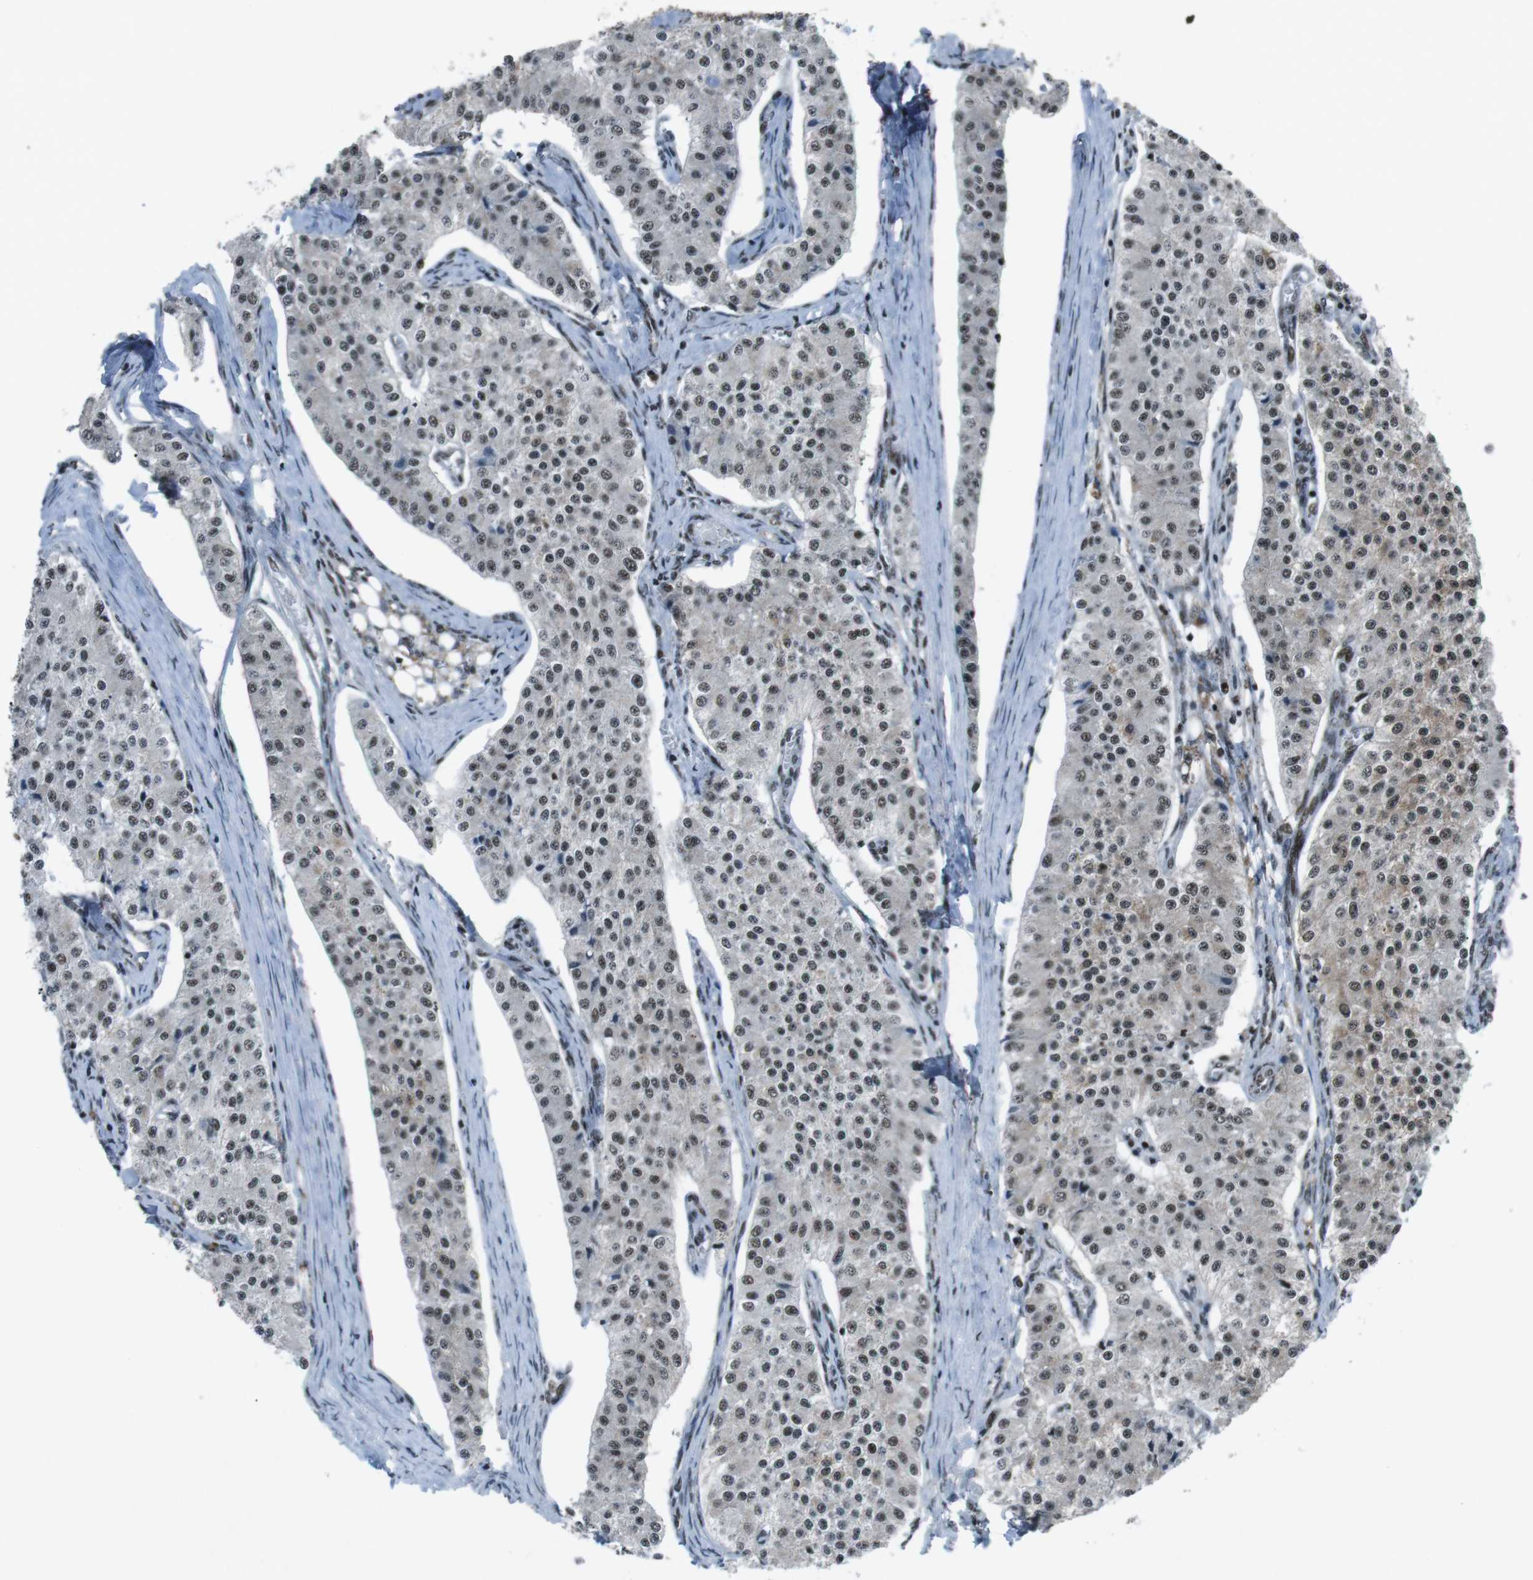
{"staining": {"intensity": "moderate", "quantity": ">75%", "location": "nuclear"}, "tissue": "carcinoid", "cell_type": "Tumor cells", "image_type": "cancer", "snomed": [{"axis": "morphology", "description": "Carcinoid, malignant, NOS"}, {"axis": "topography", "description": "Colon"}], "caption": "Protein expression by immunohistochemistry (IHC) exhibits moderate nuclear positivity in approximately >75% of tumor cells in carcinoid (malignant). (Brightfield microscopy of DAB IHC at high magnification).", "gene": "TAF1", "patient": {"sex": "female", "age": 52}}